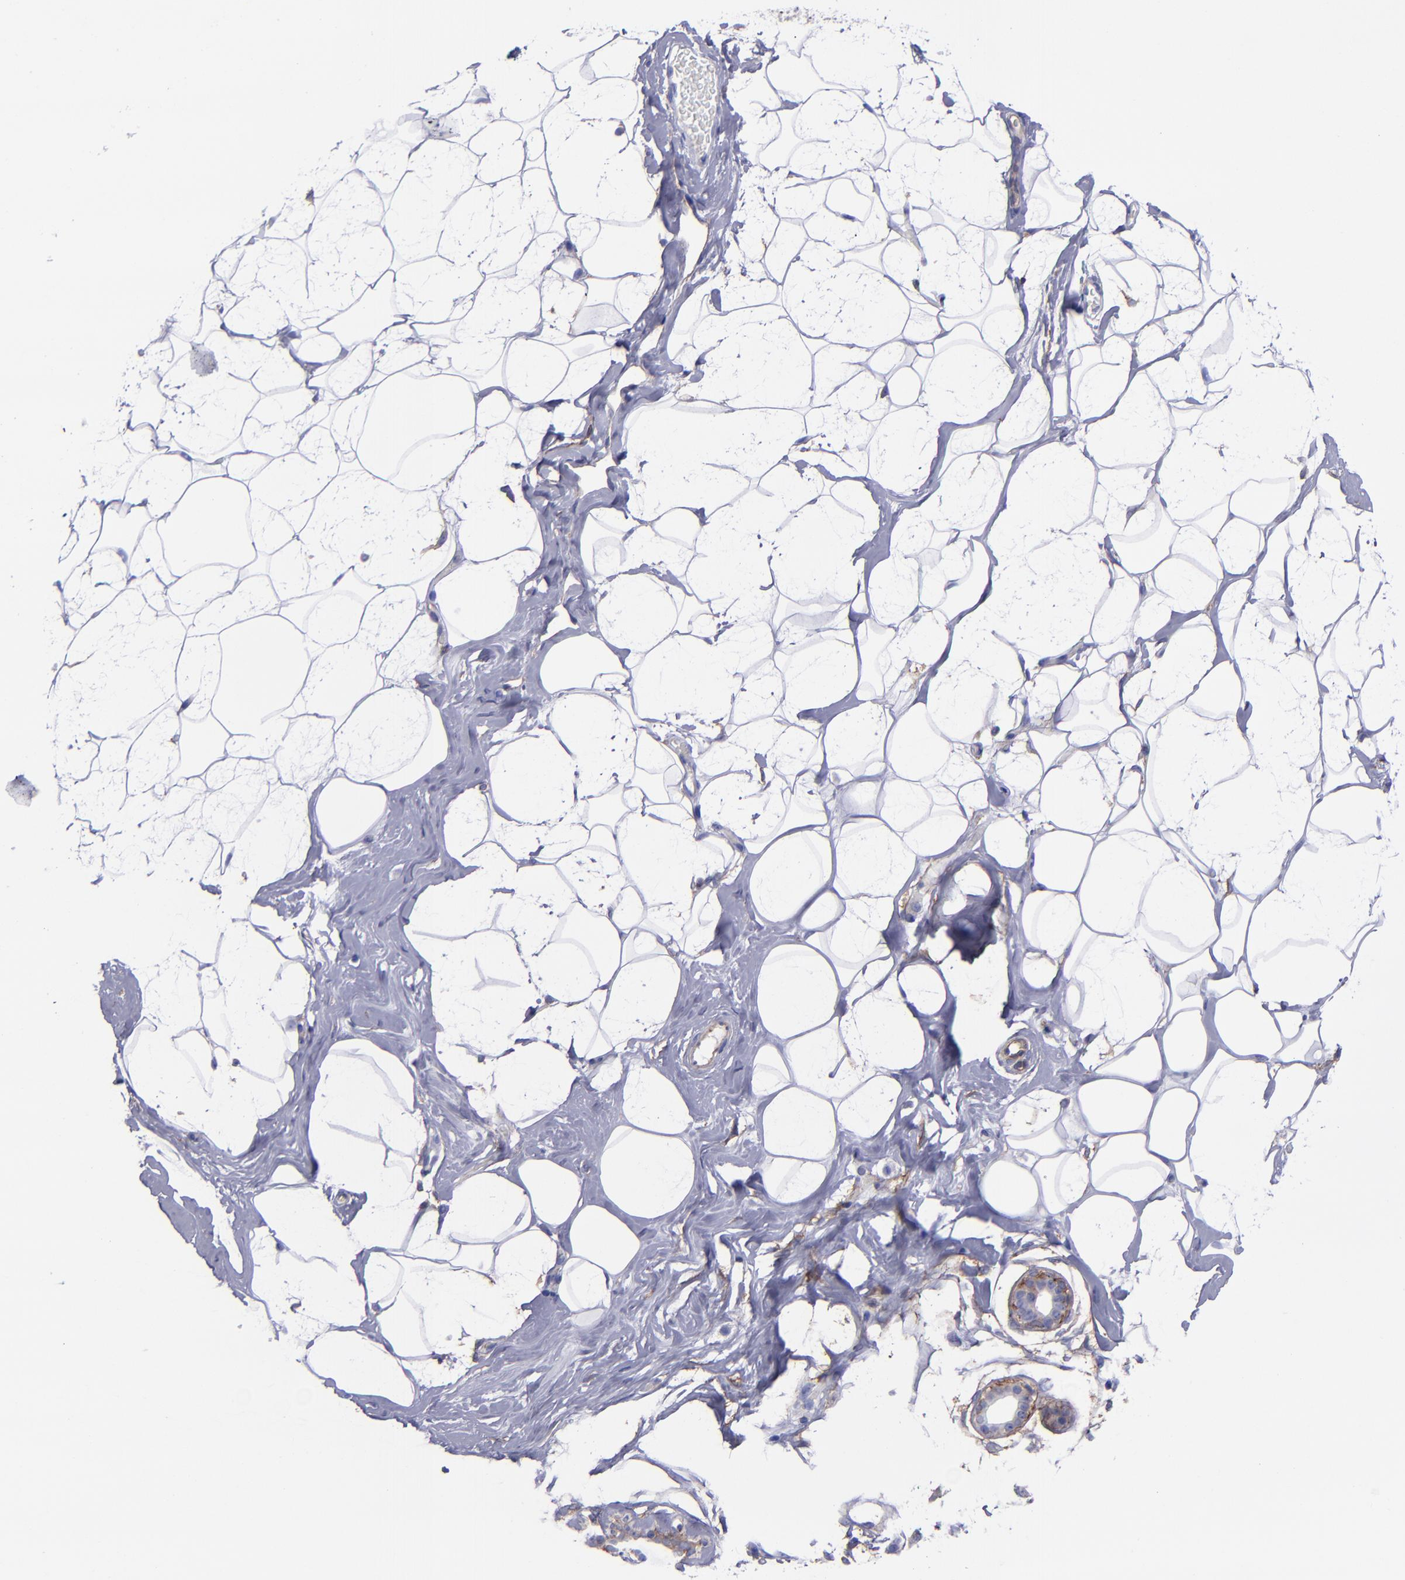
{"staining": {"intensity": "negative", "quantity": "none", "location": "none"}, "tissue": "breast", "cell_type": "Adipocytes", "image_type": "normal", "snomed": [{"axis": "morphology", "description": "Normal tissue, NOS"}, {"axis": "morphology", "description": "Fibrosis, NOS"}, {"axis": "topography", "description": "Breast"}], "caption": "A histopathology image of human breast is negative for staining in adipocytes. The staining is performed using DAB brown chromogen with nuclei counter-stained in using hematoxylin.", "gene": "ITGAV", "patient": {"sex": "female", "age": 39}}